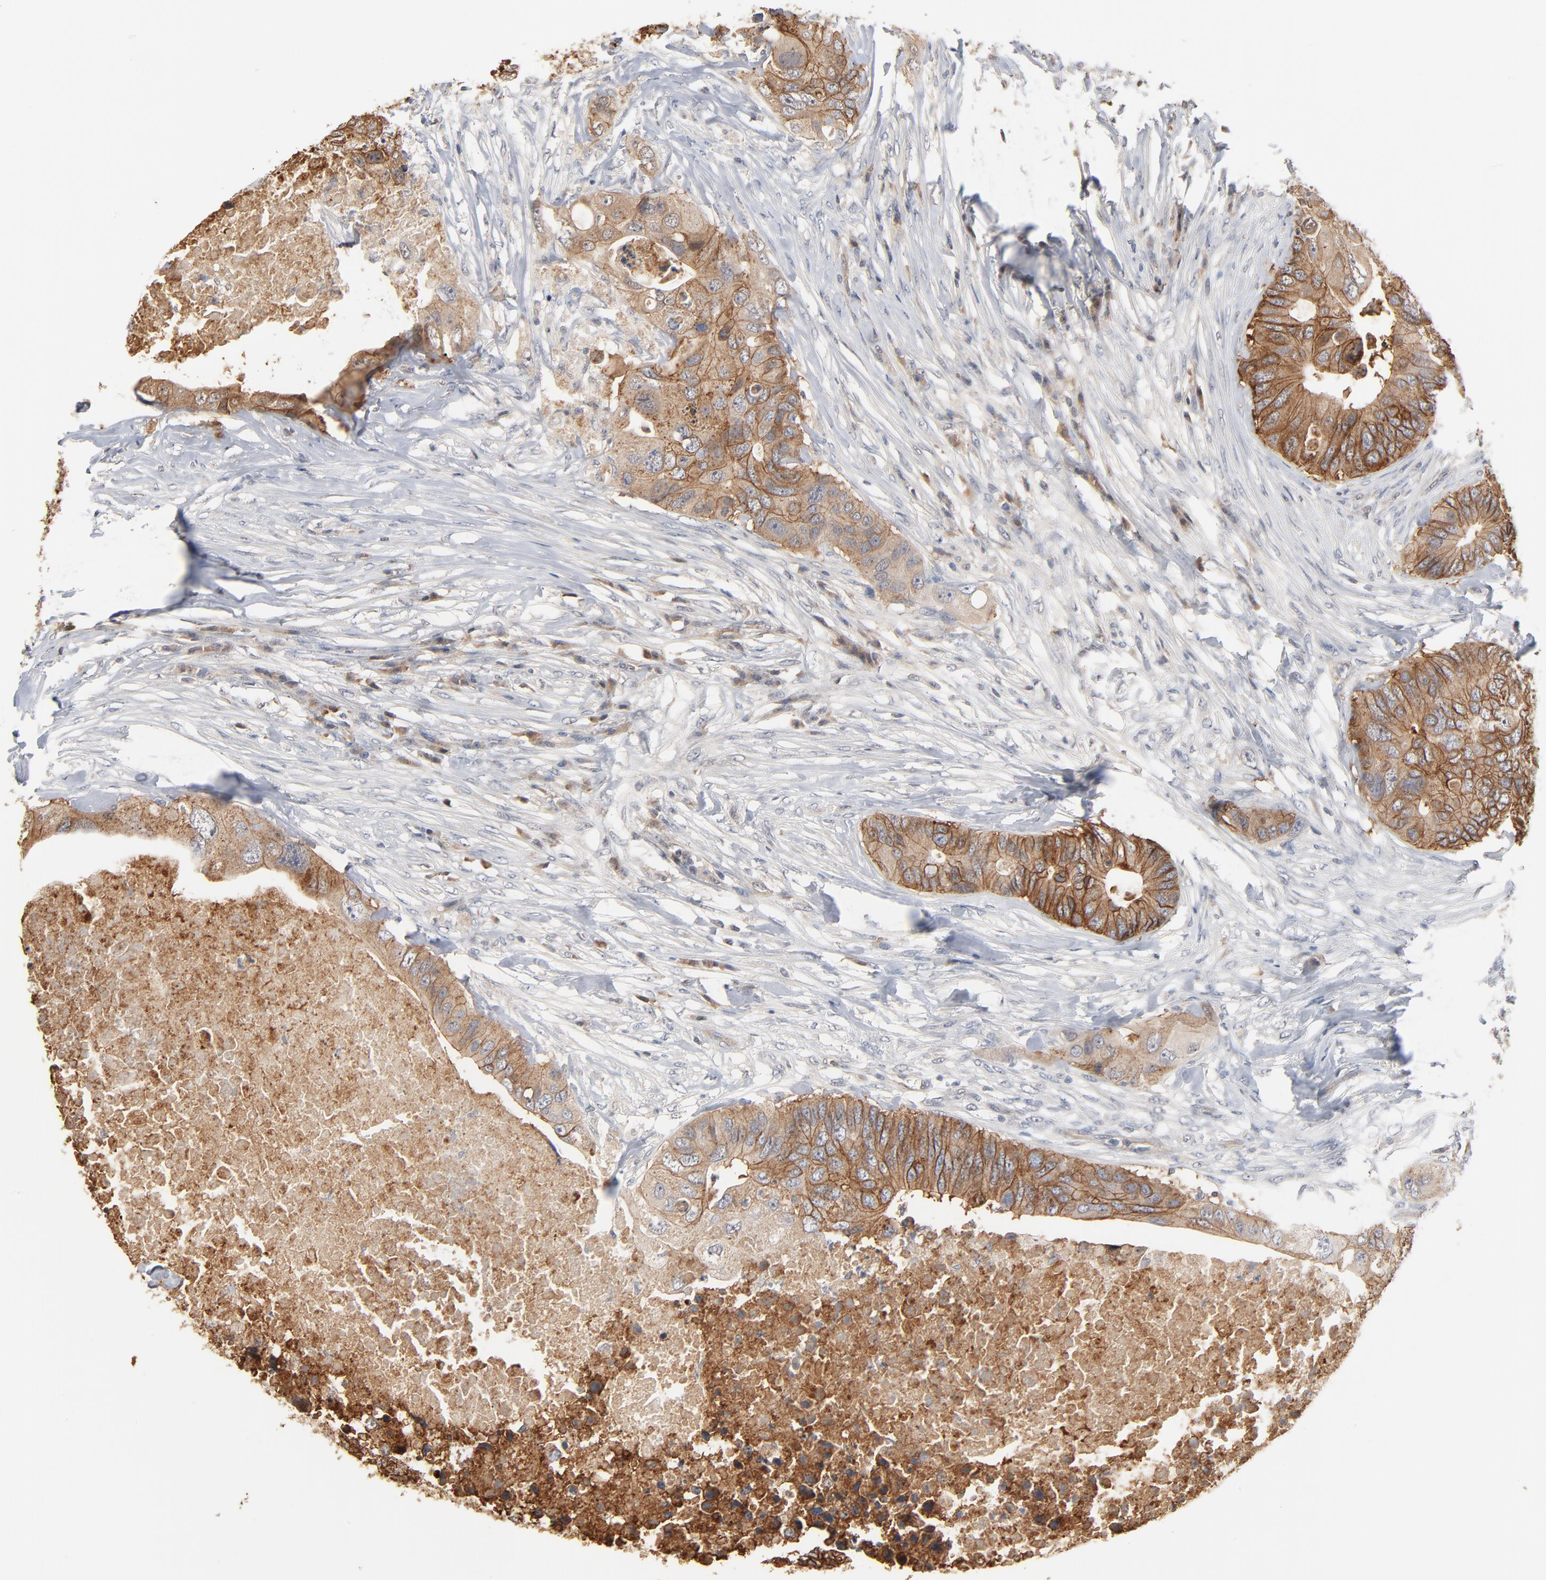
{"staining": {"intensity": "strong", "quantity": ">75%", "location": "cytoplasmic/membranous"}, "tissue": "colorectal cancer", "cell_type": "Tumor cells", "image_type": "cancer", "snomed": [{"axis": "morphology", "description": "Adenocarcinoma, NOS"}, {"axis": "topography", "description": "Colon"}], "caption": "An immunohistochemistry (IHC) micrograph of tumor tissue is shown. Protein staining in brown shows strong cytoplasmic/membranous positivity in colorectal adenocarcinoma within tumor cells.", "gene": "EPCAM", "patient": {"sex": "male", "age": 71}}